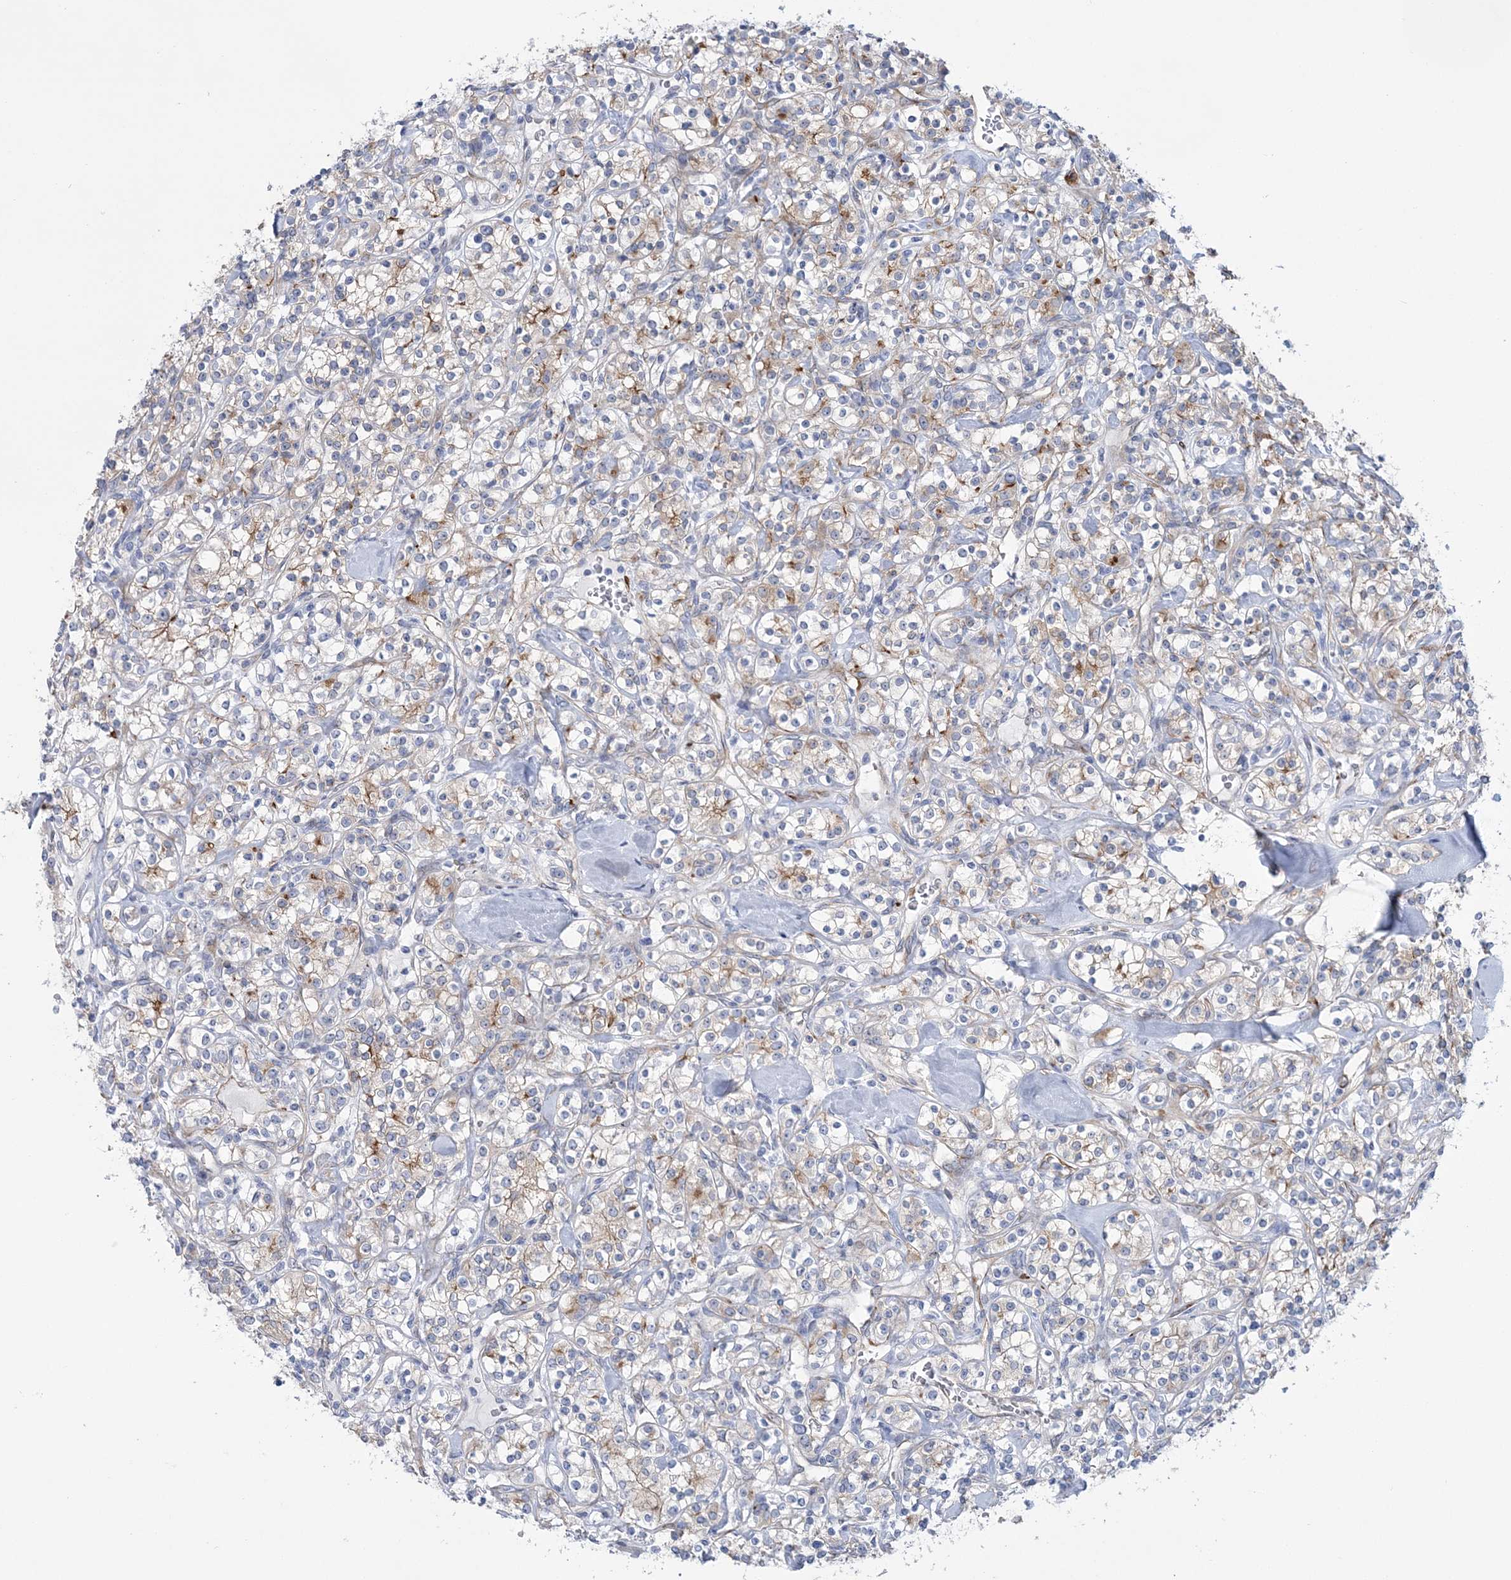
{"staining": {"intensity": "weak", "quantity": "<25%", "location": "cytoplasmic/membranous"}, "tissue": "renal cancer", "cell_type": "Tumor cells", "image_type": "cancer", "snomed": [{"axis": "morphology", "description": "Adenocarcinoma, NOS"}, {"axis": "topography", "description": "Kidney"}], "caption": "Tumor cells are negative for protein expression in human renal adenocarcinoma.", "gene": "RAB11FIP5", "patient": {"sex": "male", "age": 77}}